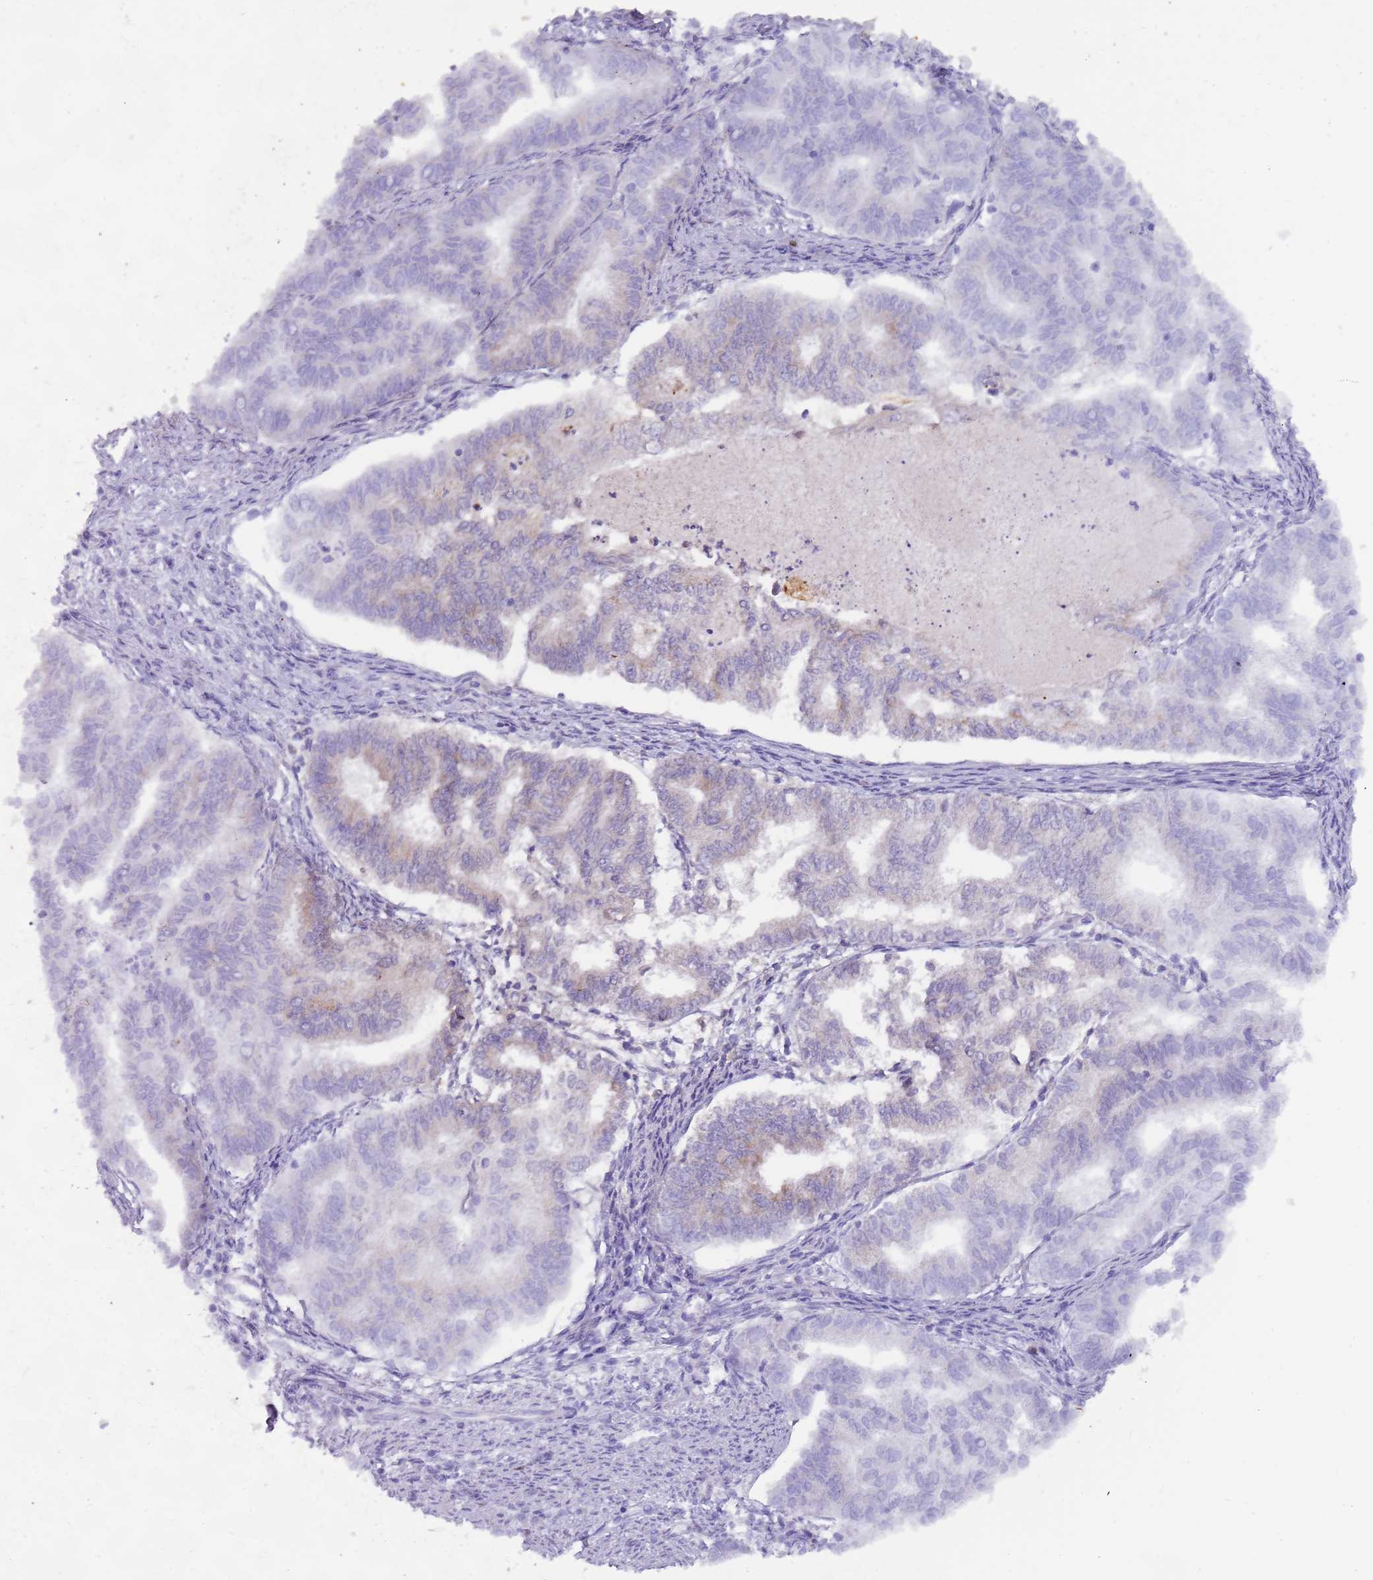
{"staining": {"intensity": "weak", "quantity": "<25%", "location": "cytoplasmic/membranous"}, "tissue": "endometrial cancer", "cell_type": "Tumor cells", "image_type": "cancer", "snomed": [{"axis": "morphology", "description": "Adenocarcinoma, NOS"}, {"axis": "topography", "description": "Endometrium"}], "caption": "This micrograph is of endometrial cancer stained with IHC to label a protein in brown with the nuclei are counter-stained blue. There is no positivity in tumor cells.", "gene": "TMEM251", "patient": {"sex": "female", "age": 79}}